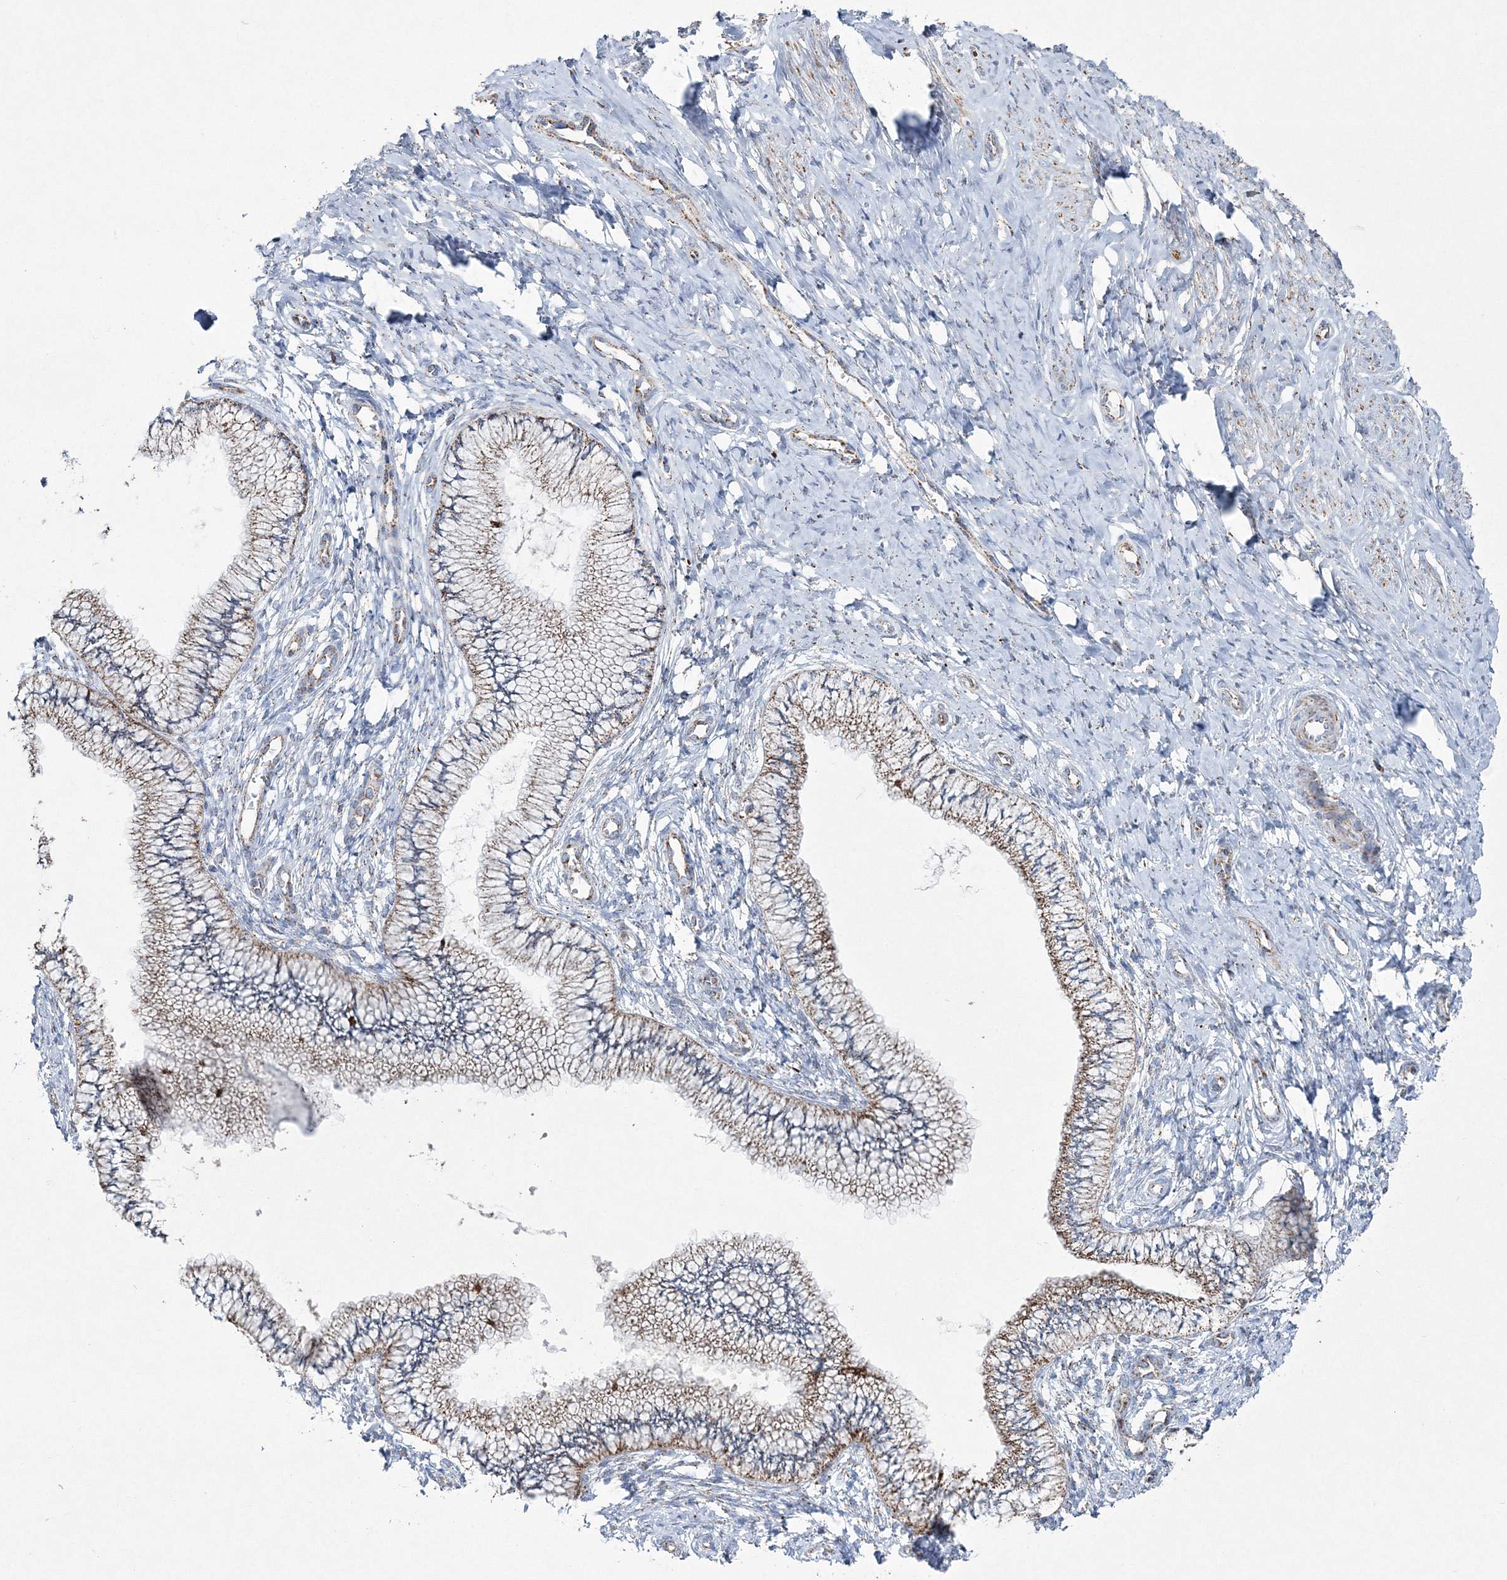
{"staining": {"intensity": "moderate", "quantity": "25%-75%", "location": "cytoplasmic/membranous"}, "tissue": "cervix", "cell_type": "Glandular cells", "image_type": "normal", "snomed": [{"axis": "morphology", "description": "Normal tissue, NOS"}, {"axis": "topography", "description": "Cervix"}], "caption": "IHC of unremarkable cervix reveals medium levels of moderate cytoplasmic/membranous positivity in approximately 25%-75% of glandular cells.", "gene": "HIBCH", "patient": {"sex": "female", "age": 36}}